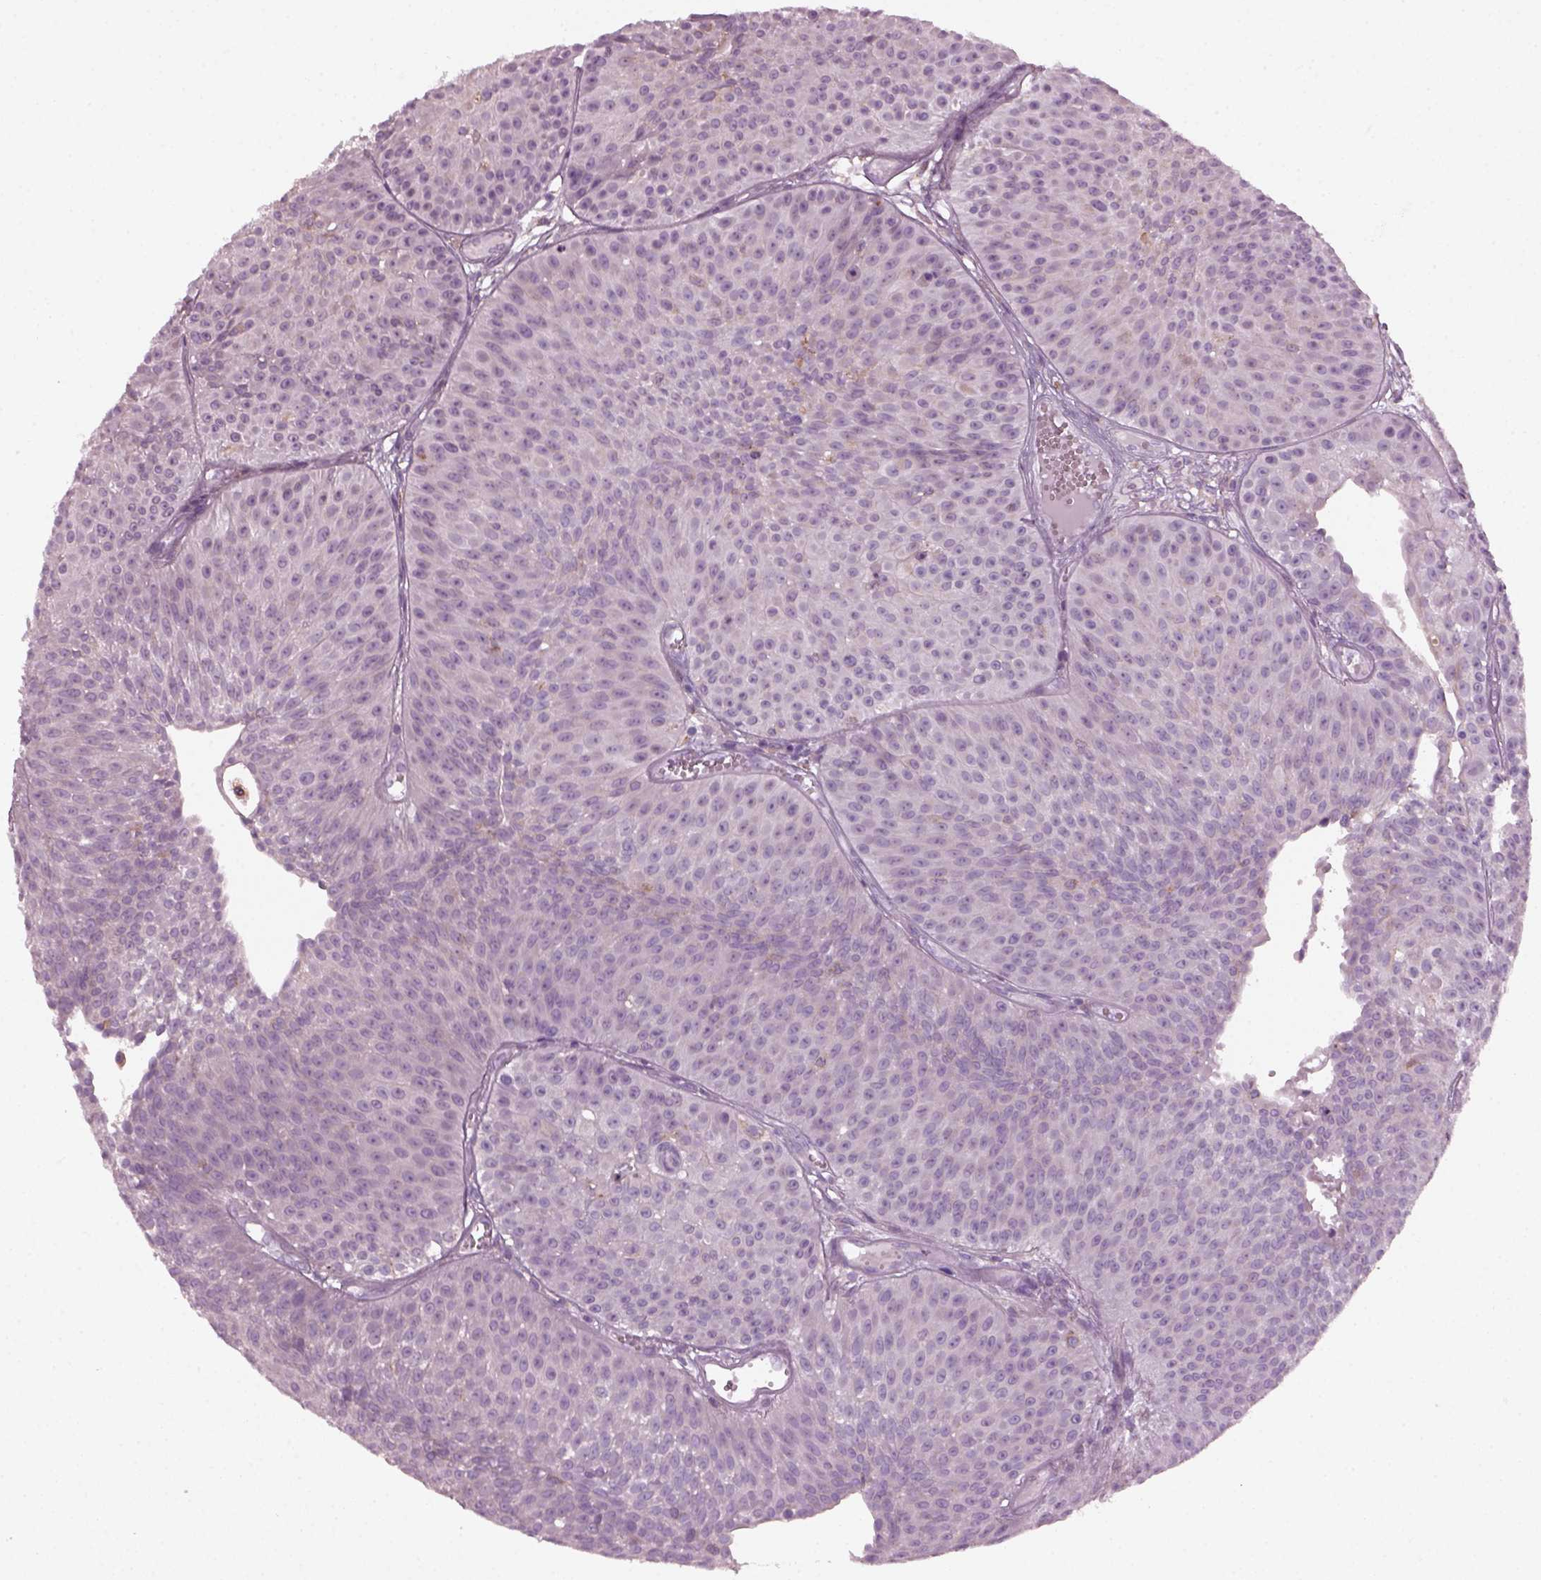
{"staining": {"intensity": "negative", "quantity": "none", "location": "none"}, "tissue": "urothelial cancer", "cell_type": "Tumor cells", "image_type": "cancer", "snomed": [{"axis": "morphology", "description": "Urothelial carcinoma, Low grade"}, {"axis": "topography", "description": "Urinary bladder"}], "caption": "This is an immunohistochemistry photomicrograph of urothelial cancer. There is no staining in tumor cells.", "gene": "TMEM231", "patient": {"sex": "male", "age": 63}}